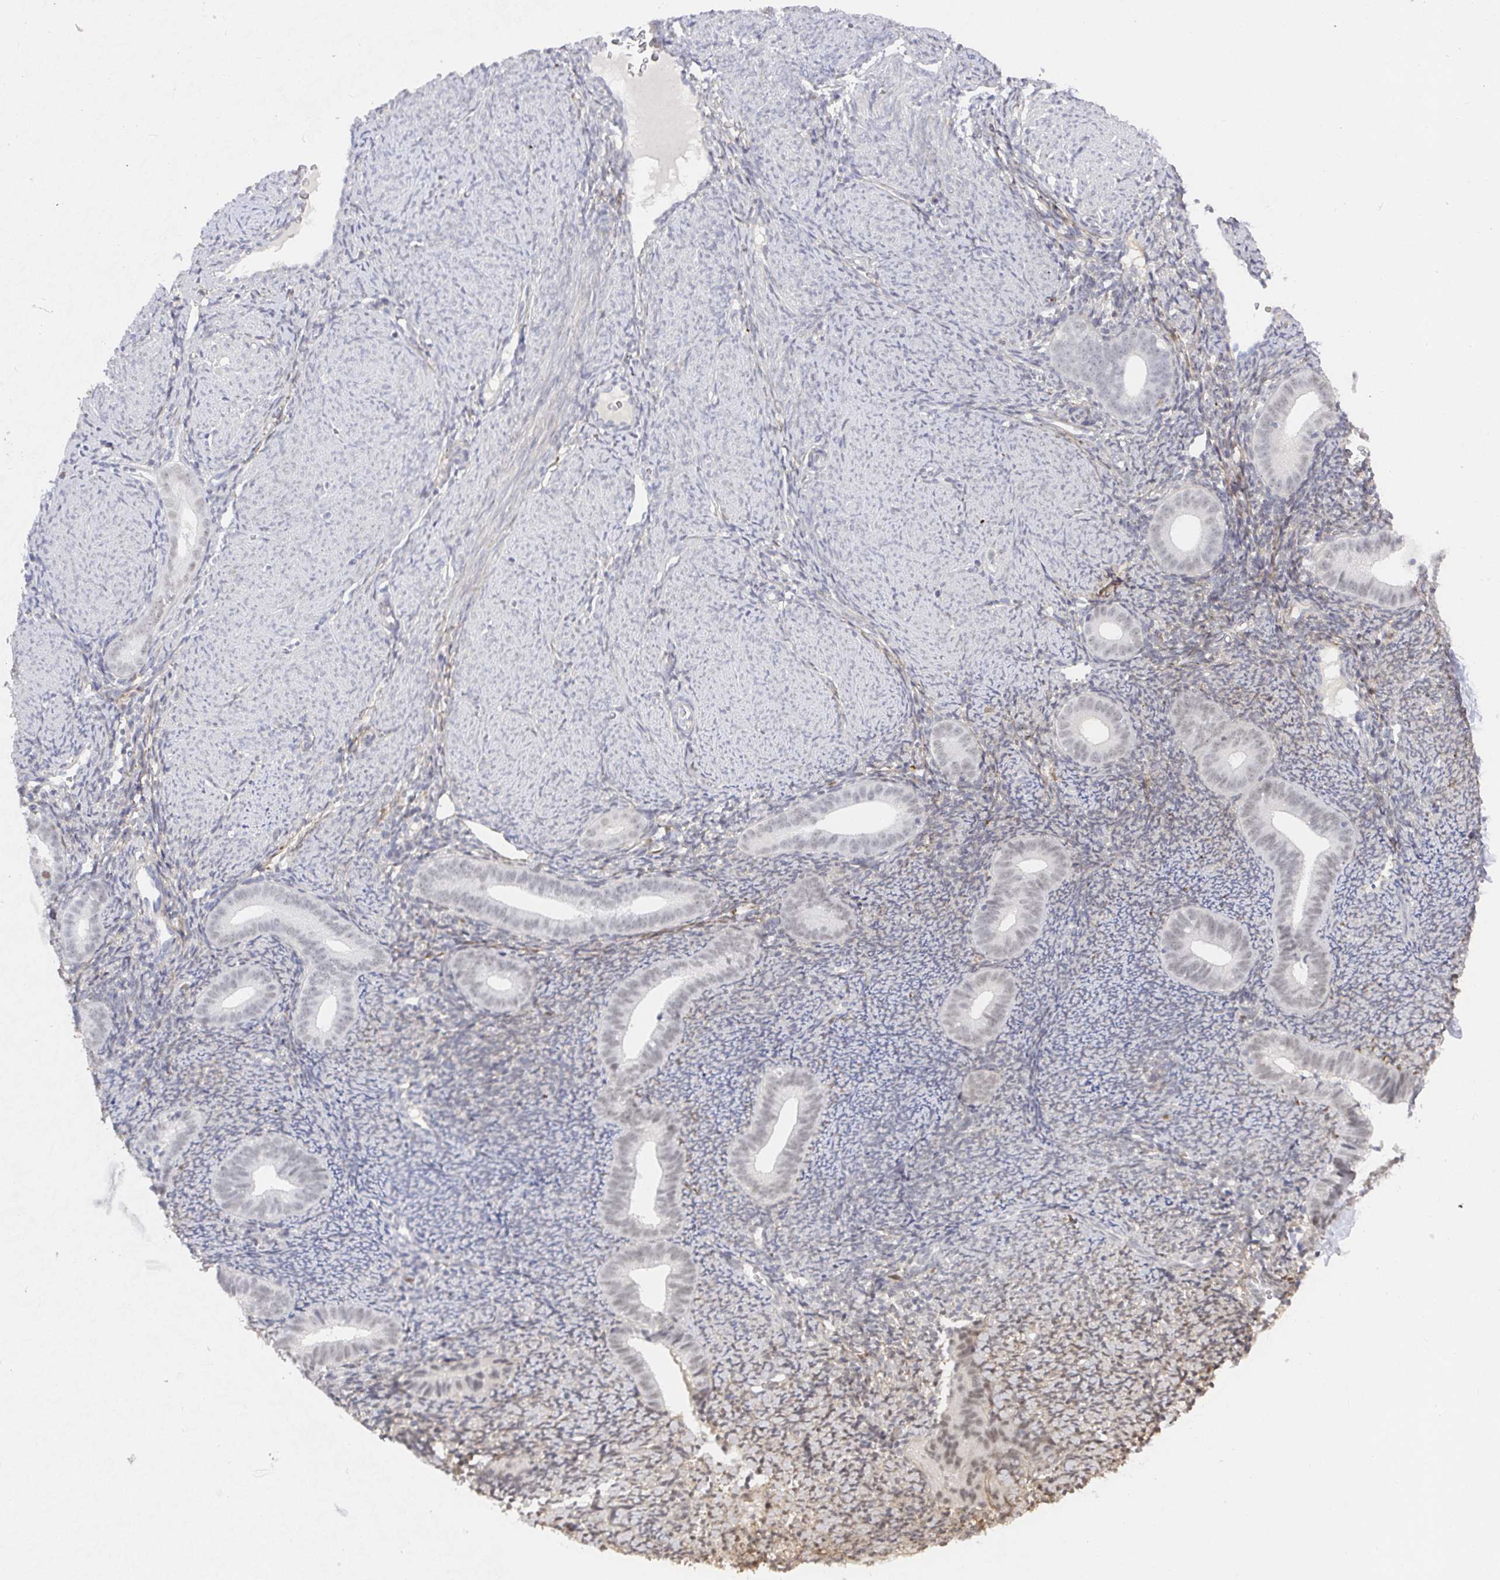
{"staining": {"intensity": "weak", "quantity": "<25%", "location": "nuclear"}, "tissue": "endometrium", "cell_type": "Cells in endometrial stroma", "image_type": "normal", "snomed": [{"axis": "morphology", "description": "Normal tissue, NOS"}, {"axis": "topography", "description": "Endometrium"}], "caption": "The micrograph demonstrates no staining of cells in endometrial stroma in unremarkable endometrium.", "gene": "RCOR1", "patient": {"sex": "female", "age": 39}}